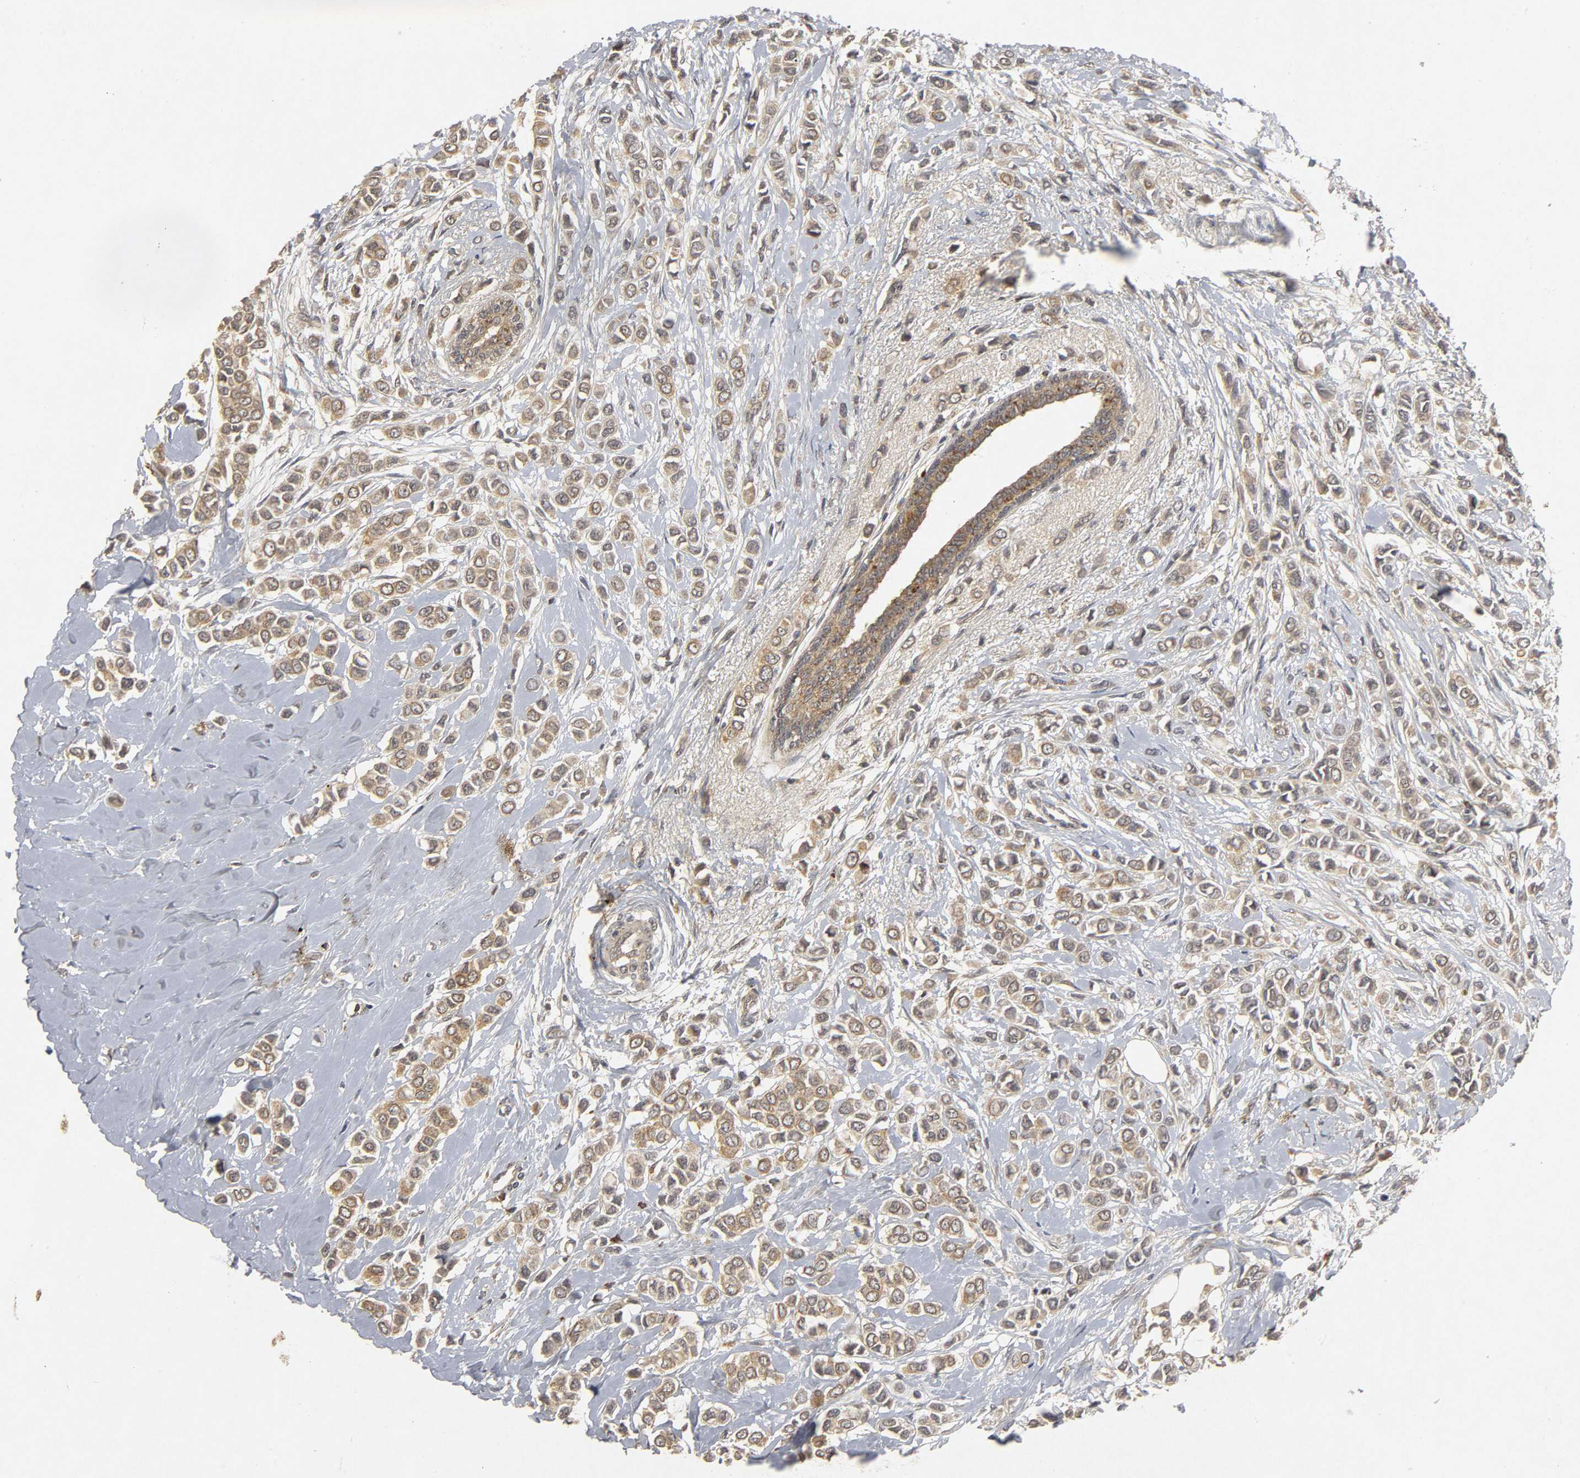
{"staining": {"intensity": "moderate", "quantity": ">75%", "location": "cytoplasmic/membranous"}, "tissue": "breast cancer", "cell_type": "Tumor cells", "image_type": "cancer", "snomed": [{"axis": "morphology", "description": "Lobular carcinoma"}, {"axis": "topography", "description": "Breast"}], "caption": "A brown stain highlights moderate cytoplasmic/membranous positivity of a protein in lobular carcinoma (breast) tumor cells.", "gene": "TRAF6", "patient": {"sex": "female", "age": 51}}